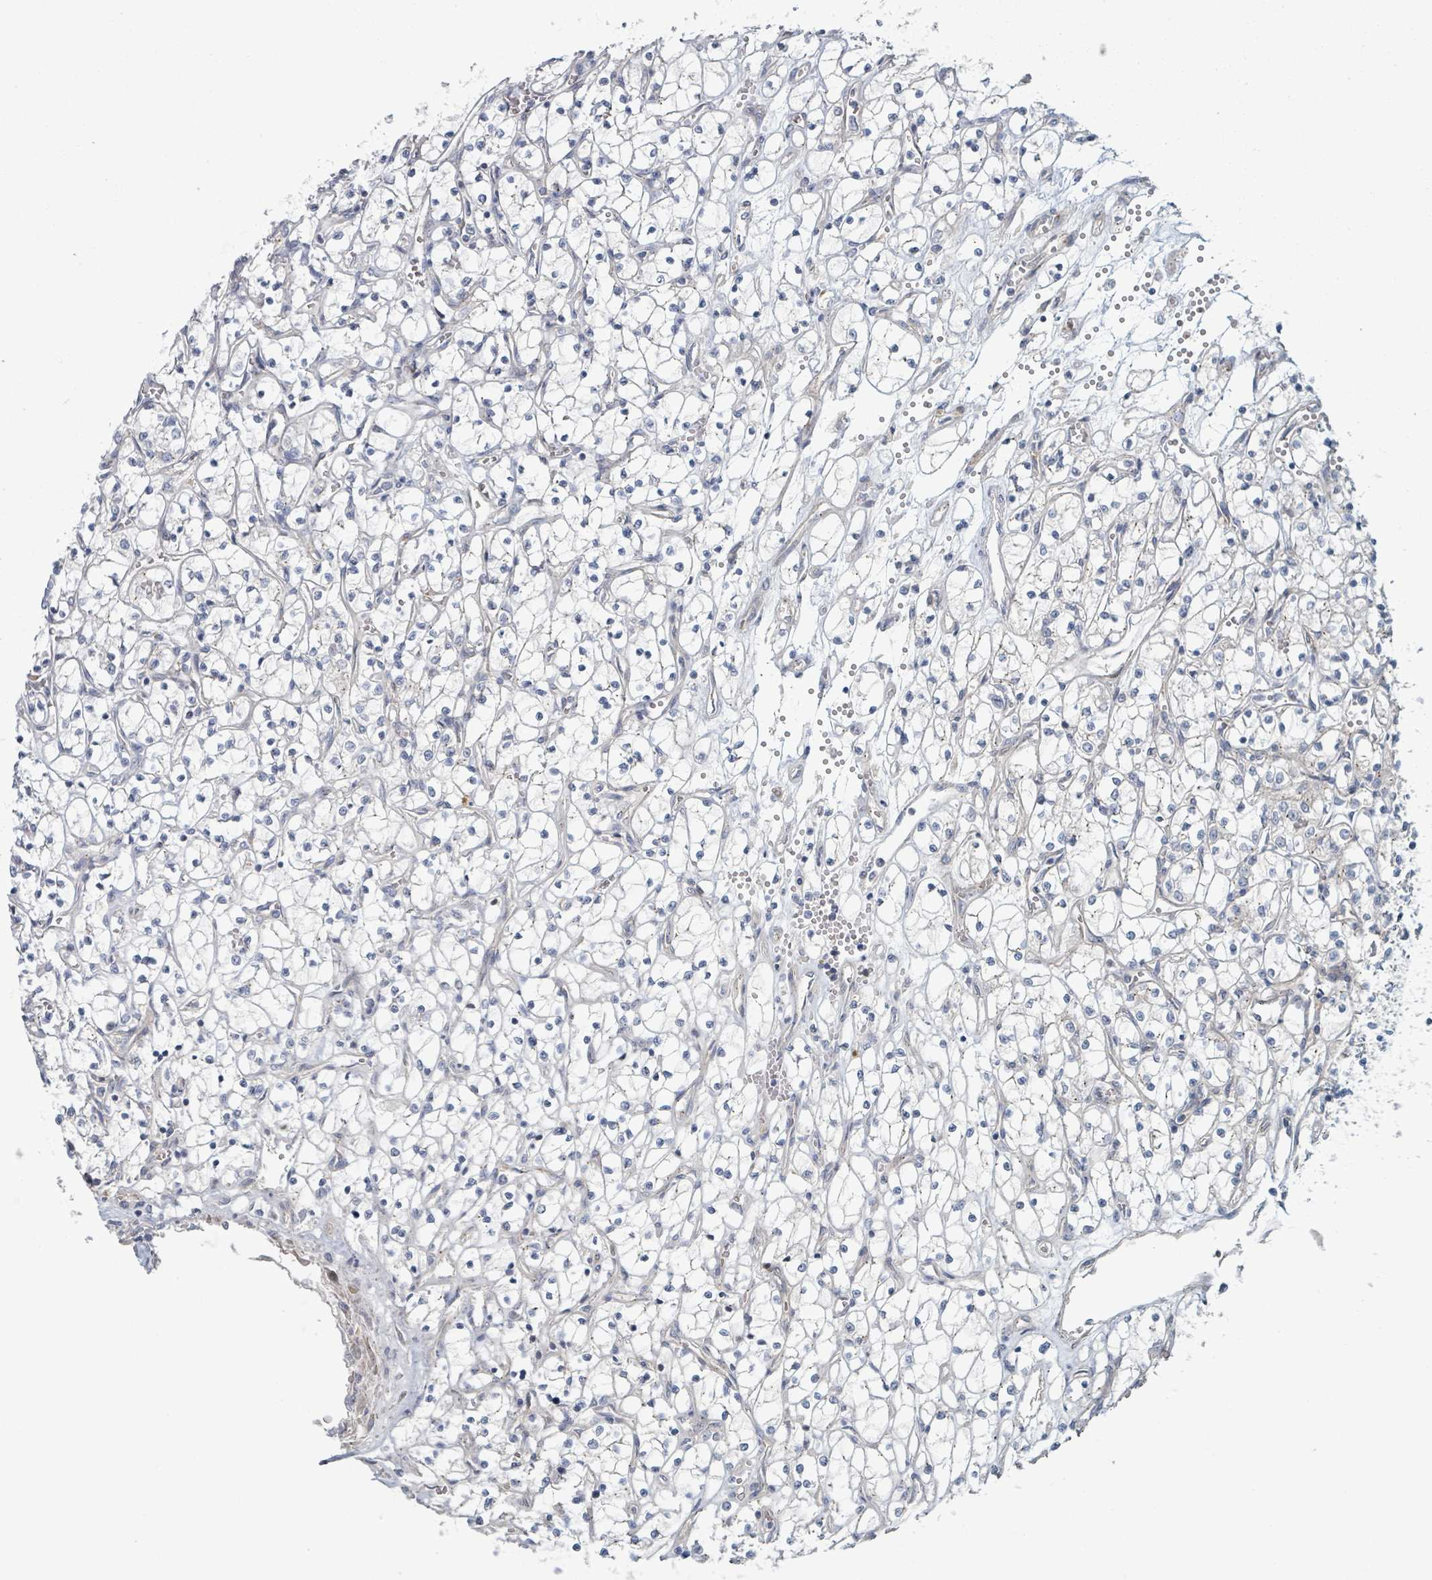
{"staining": {"intensity": "negative", "quantity": "none", "location": "none"}, "tissue": "renal cancer", "cell_type": "Tumor cells", "image_type": "cancer", "snomed": [{"axis": "morphology", "description": "Adenocarcinoma, NOS"}, {"axis": "topography", "description": "Kidney"}], "caption": "High power microscopy micrograph of an immunohistochemistry (IHC) photomicrograph of renal adenocarcinoma, revealing no significant staining in tumor cells.", "gene": "COL5A3", "patient": {"sex": "female", "age": 69}}